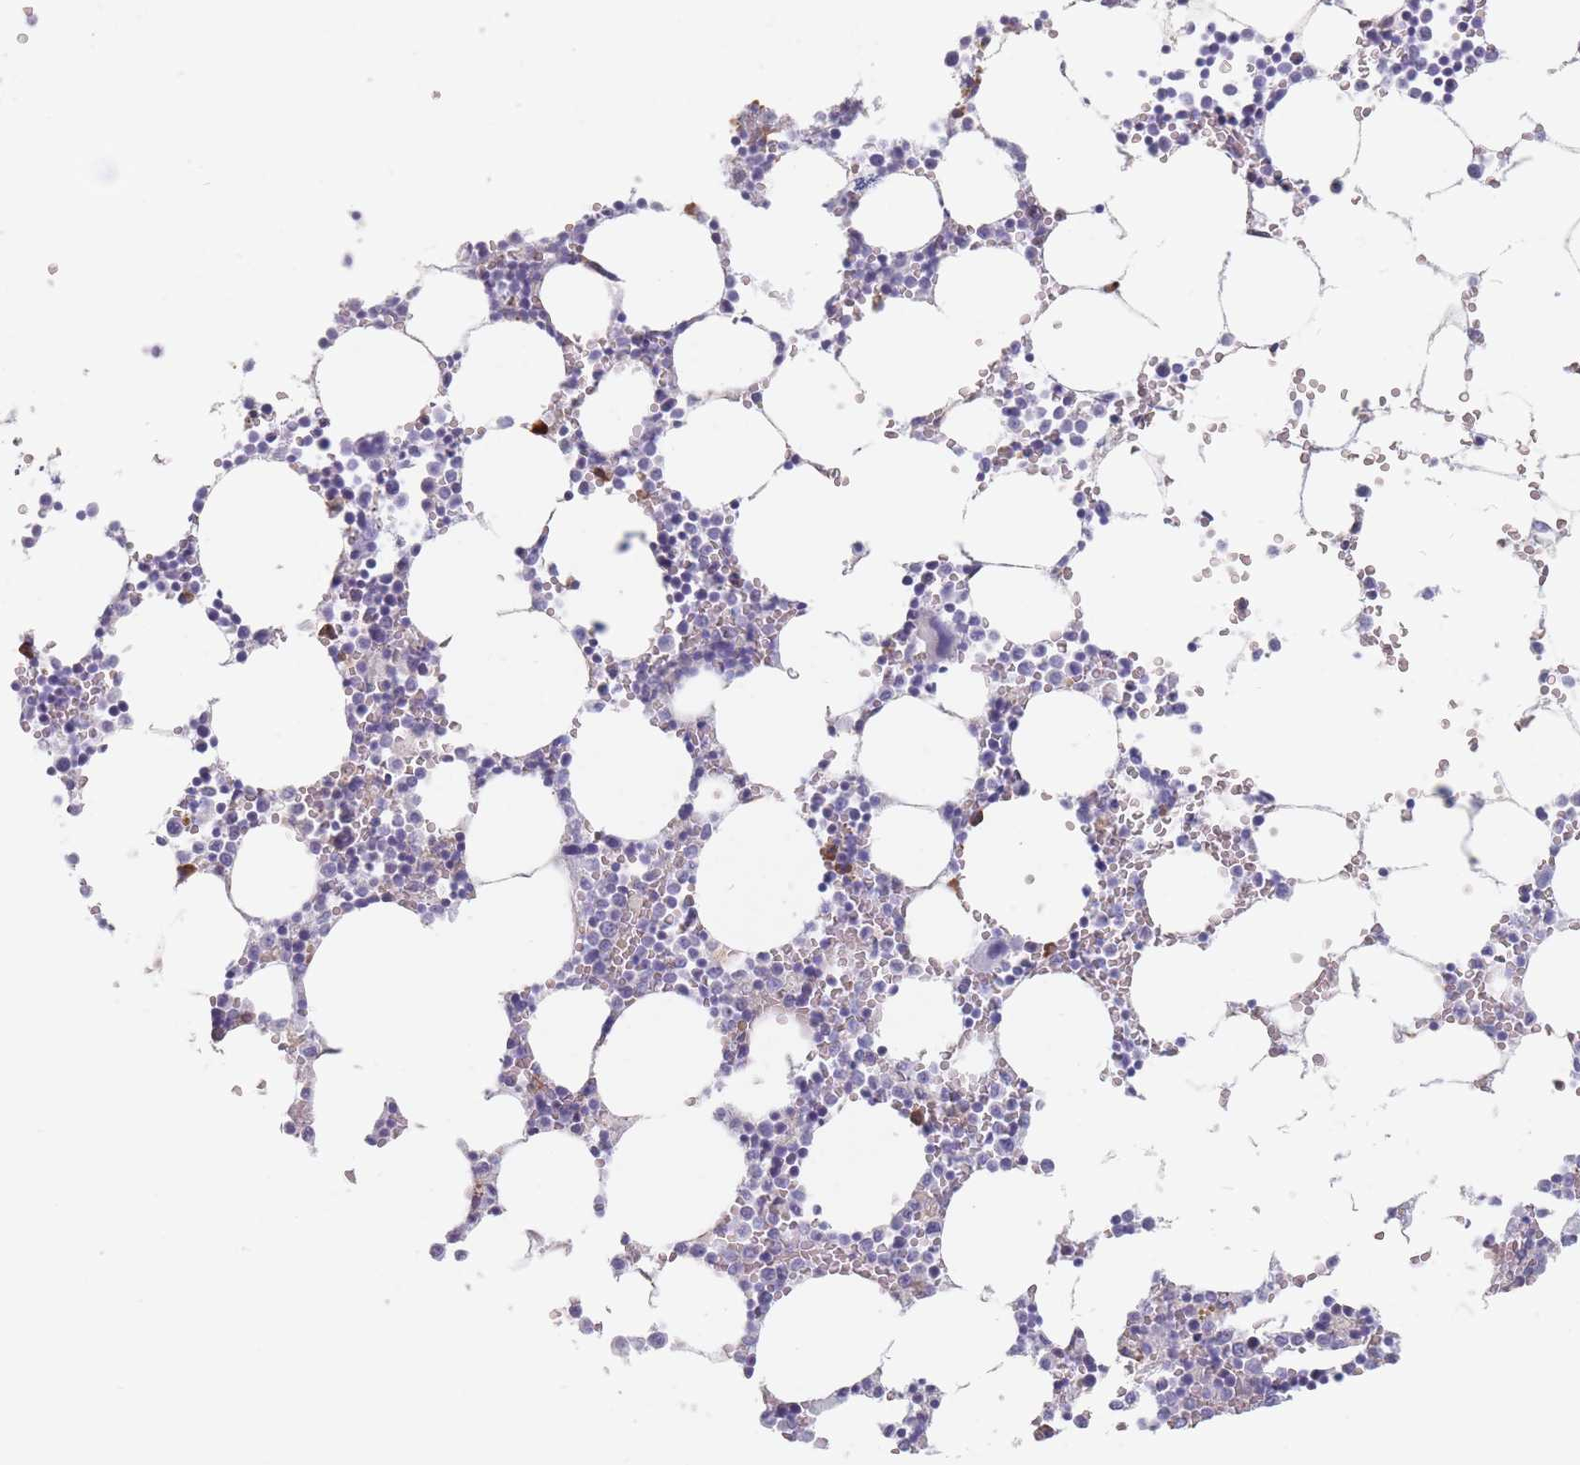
{"staining": {"intensity": "strong", "quantity": "<25%", "location": "cytoplasmic/membranous"}, "tissue": "bone marrow", "cell_type": "Hematopoietic cells", "image_type": "normal", "snomed": [{"axis": "morphology", "description": "Normal tissue, NOS"}, {"axis": "topography", "description": "Bone marrow"}], "caption": "DAB immunohistochemical staining of normal bone marrow demonstrates strong cytoplasmic/membranous protein staining in about <25% of hematopoietic cells.", "gene": "ERBIN", "patient": {"sex": "female", "age": 64}}